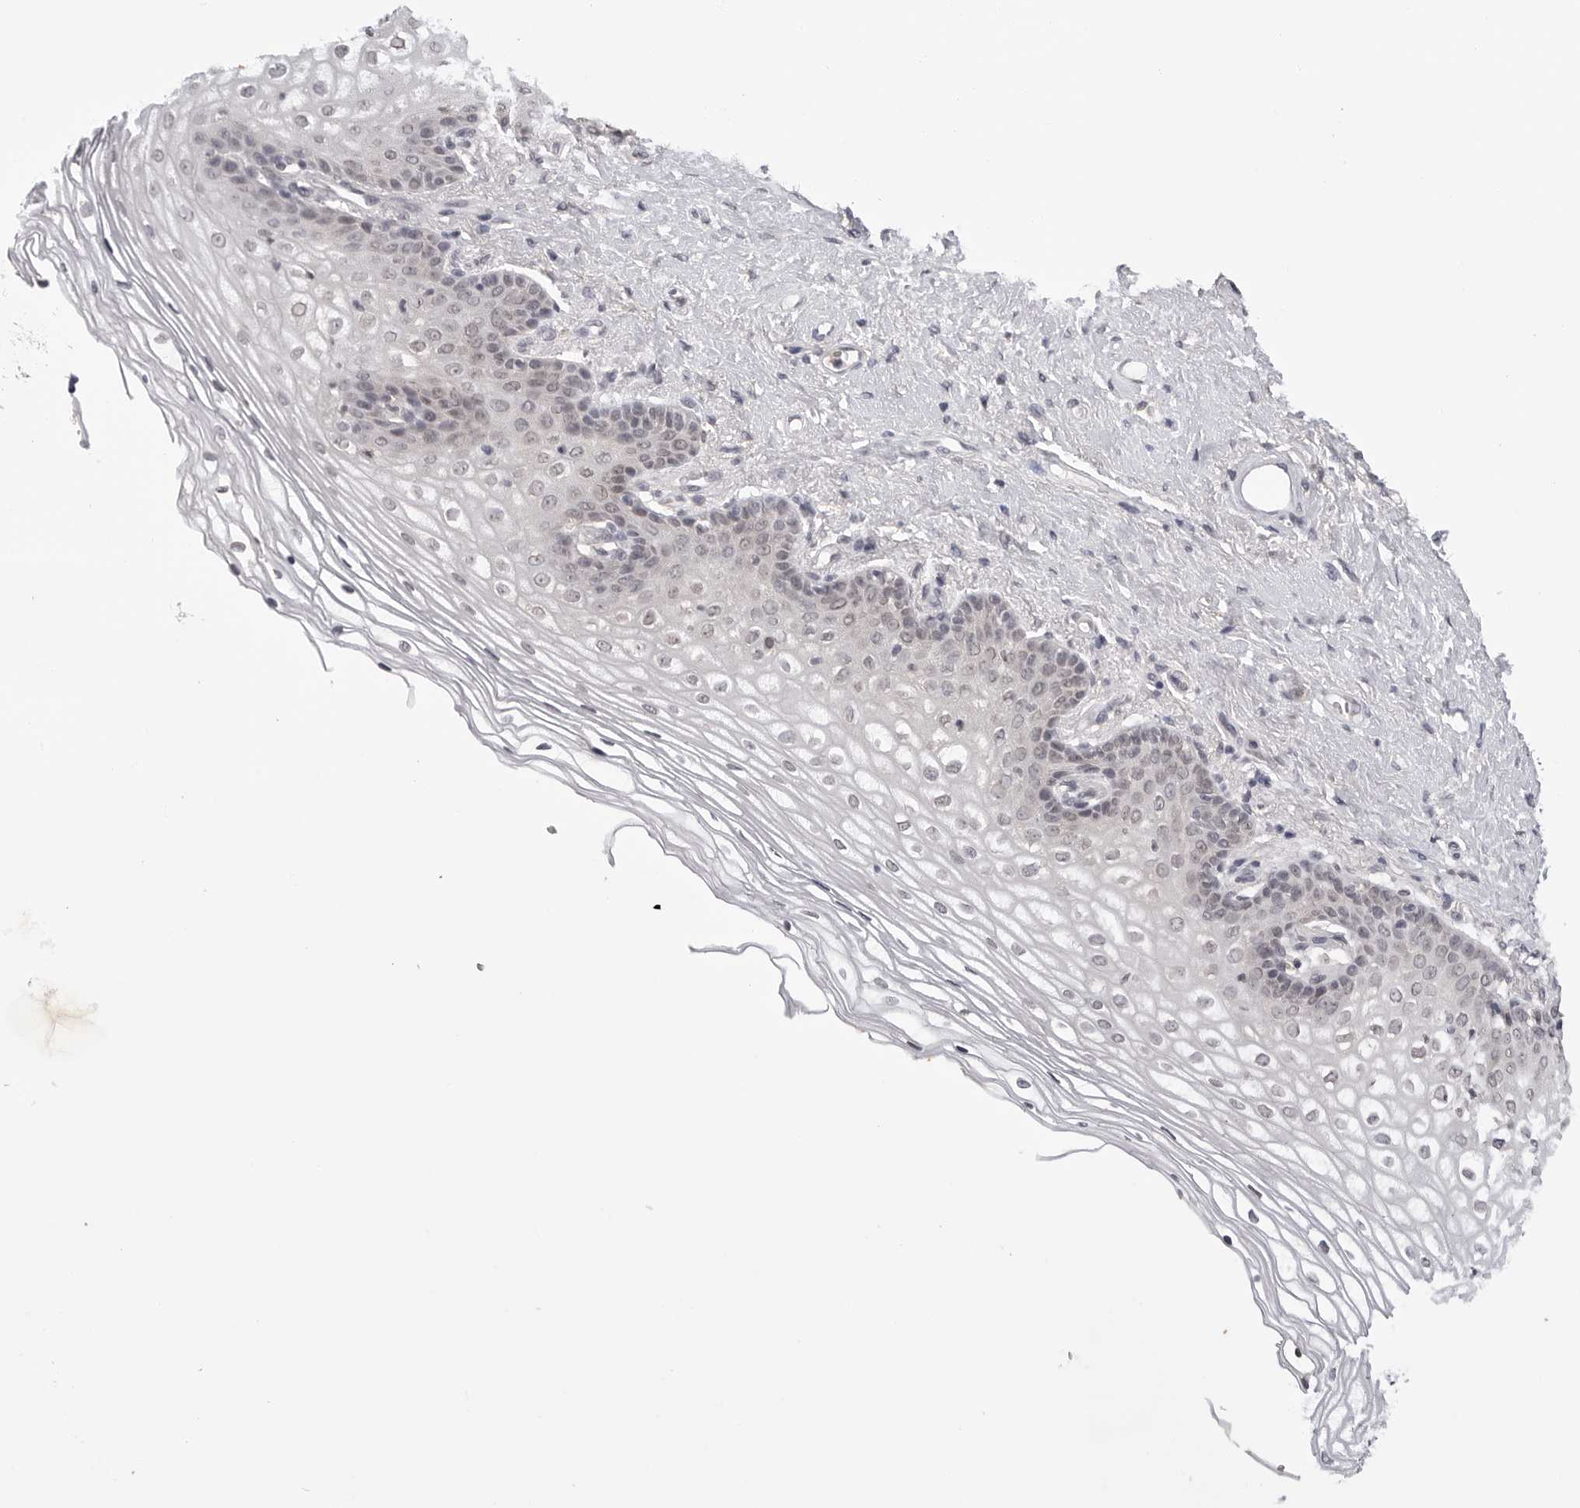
{"staining": {"intensity": "weak", "quantity": "<25%", "location": "nuclear"}, "tissue": "vagina", "cell_type": "Squamous epithelial cells", "image_type": "normal", "snomed": [{"axis": "morphology", "description": "Normal tissue, NOS"}, {"axis": "topography", "description": "Vagina"}], "caption": "Squamous epithelial cells are negative for protein expression in benign human vagina. The staining is performed using DAB brown chromogen with nuclei counter-stained in using hematoxylin.", "gene": "CDK20", "patient": {"sex": "female", "age": 60}}